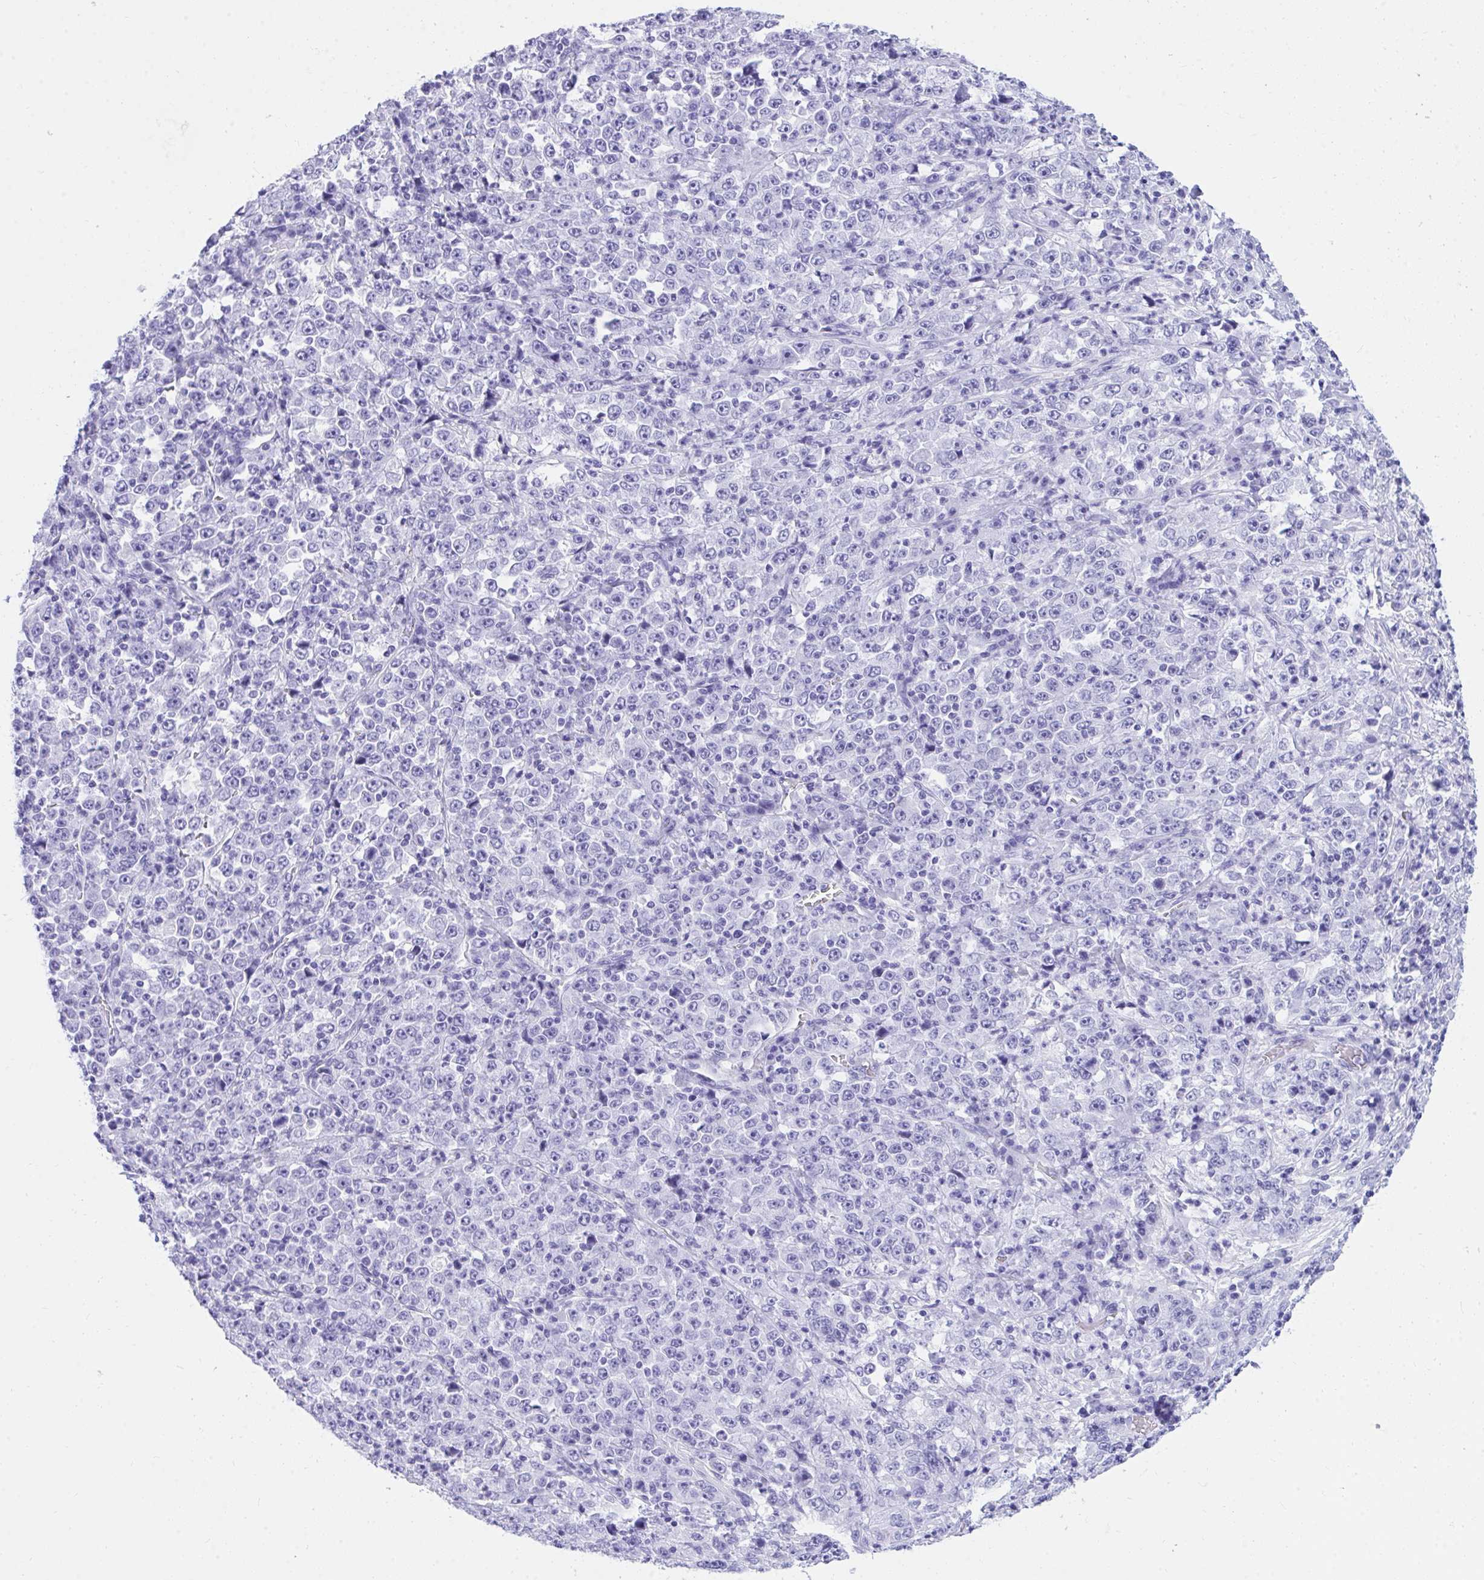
{"staining": {"intensity": "negative", "quantity": "none", "location": "none"}, "tissue": "stomach cancer", "cell_type": "Tumor cells", "image_type": "cancer", "snomed": [{"axis": "morphology", "description": "Normal tissue, NOS"}, {"axis": "morphology", "description": "Adenocarcinoma, NOS"}, {"axis": "topography", "description": "Stomach, upper"}, {"axis": "topography", "description": "Stomach"}], "caption": "Human adenocarcinoma (stomach) stained for a protein using IHC exhibits no expression in tumor cells.", "gene": "TLN2", "patient": {"sex": "male", "age": 59}}